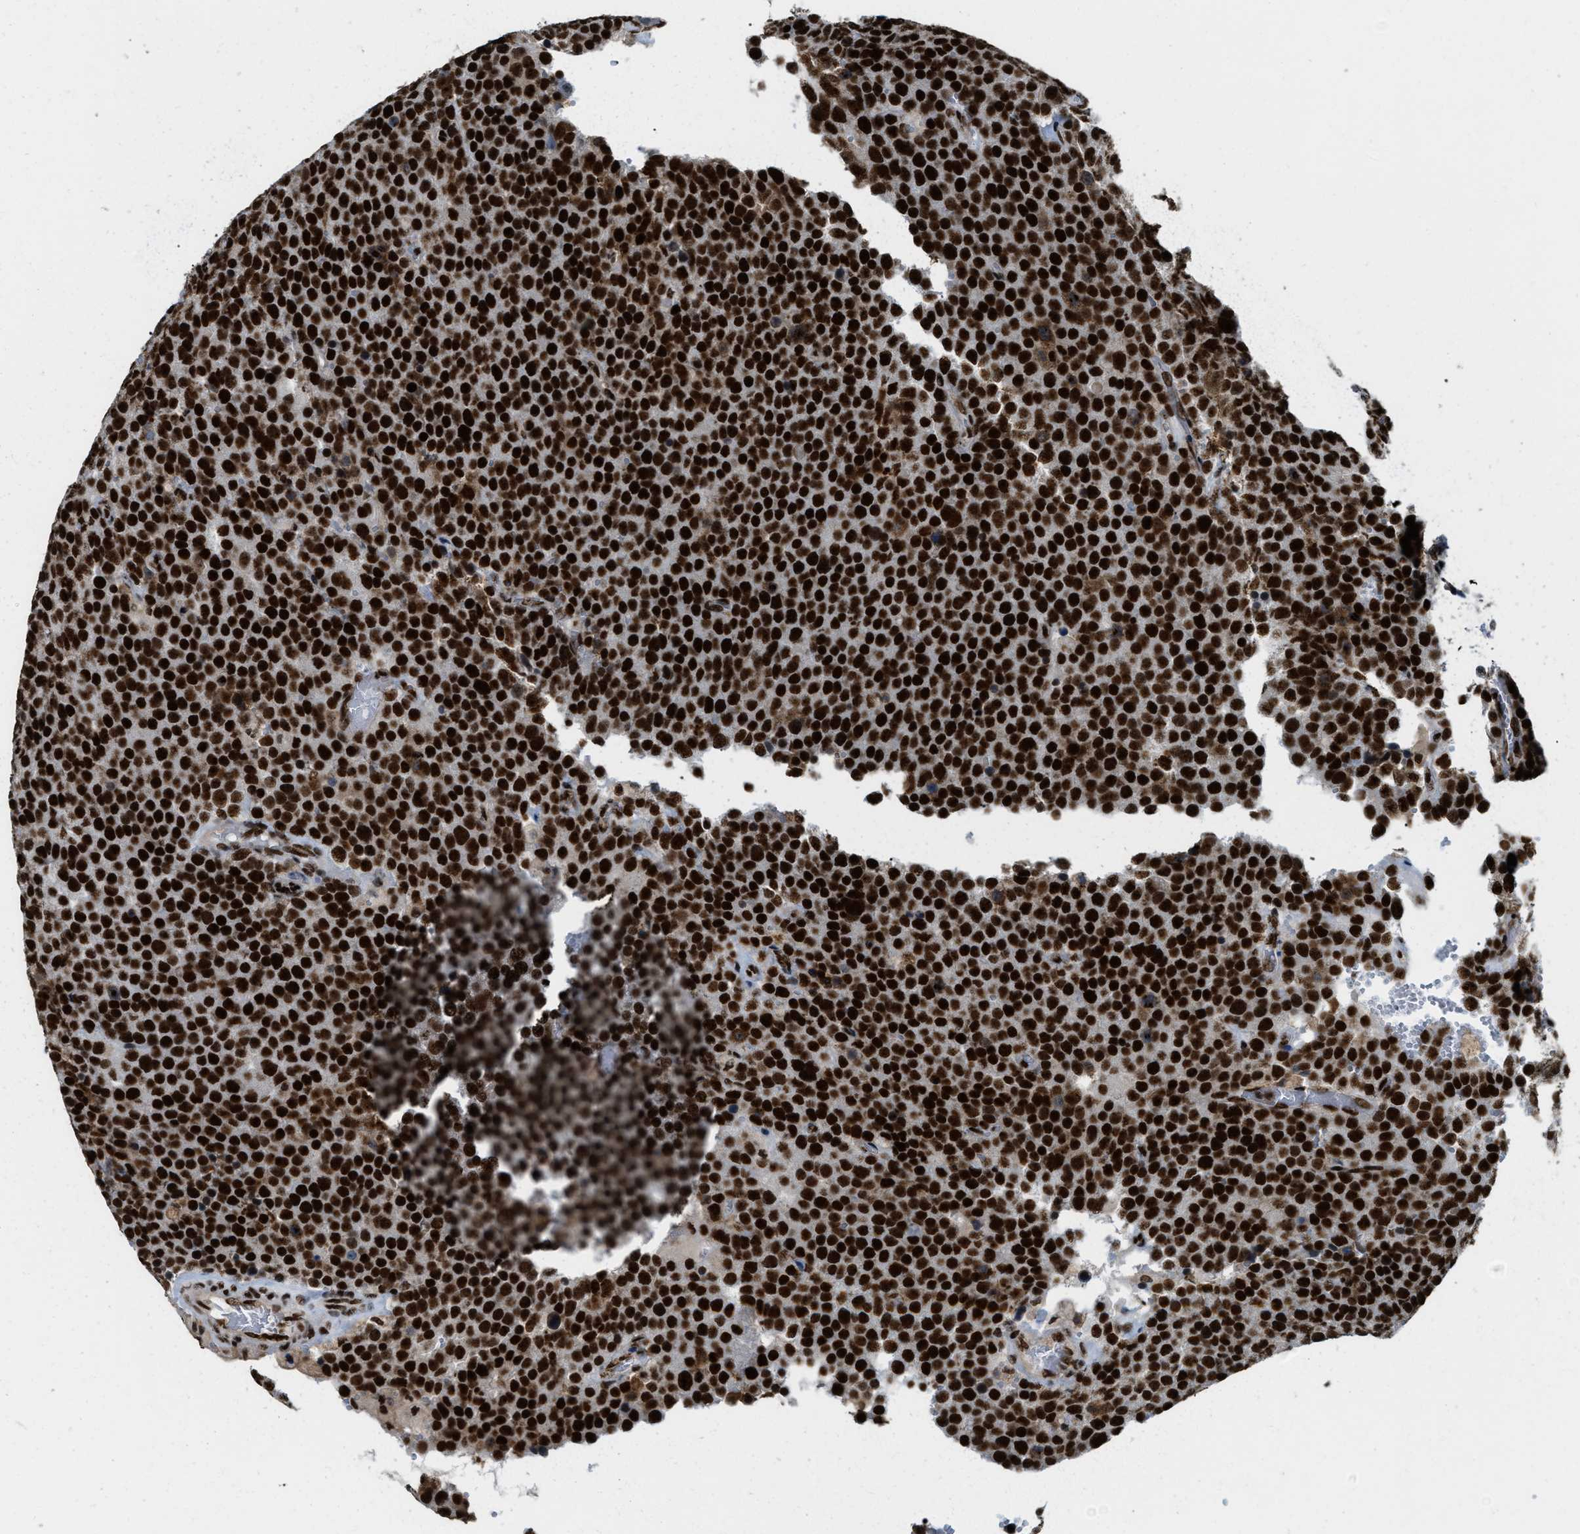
{"staining": {"intensity": "strong", "quantity": ">75%", "location": "nuclear"}, "tissue": "testis cancer", "cell_type": "Tumor cells", "image_type": "cancer", "snomed": [{"axis": "morphology", "description": "Normal tissue, NOS"}, {"axis": "morphology", "description": "Seminoma, NOS"}, {"axis": "topography", "description": "Testis"}], "caption": "Brown immunohistochemical staining in testis seminoma reveals strong nuclear positivity in approximately >75% of tumor cells.", "gene": "NUMA1", "patient": {"sex": "male", "age": 71}}